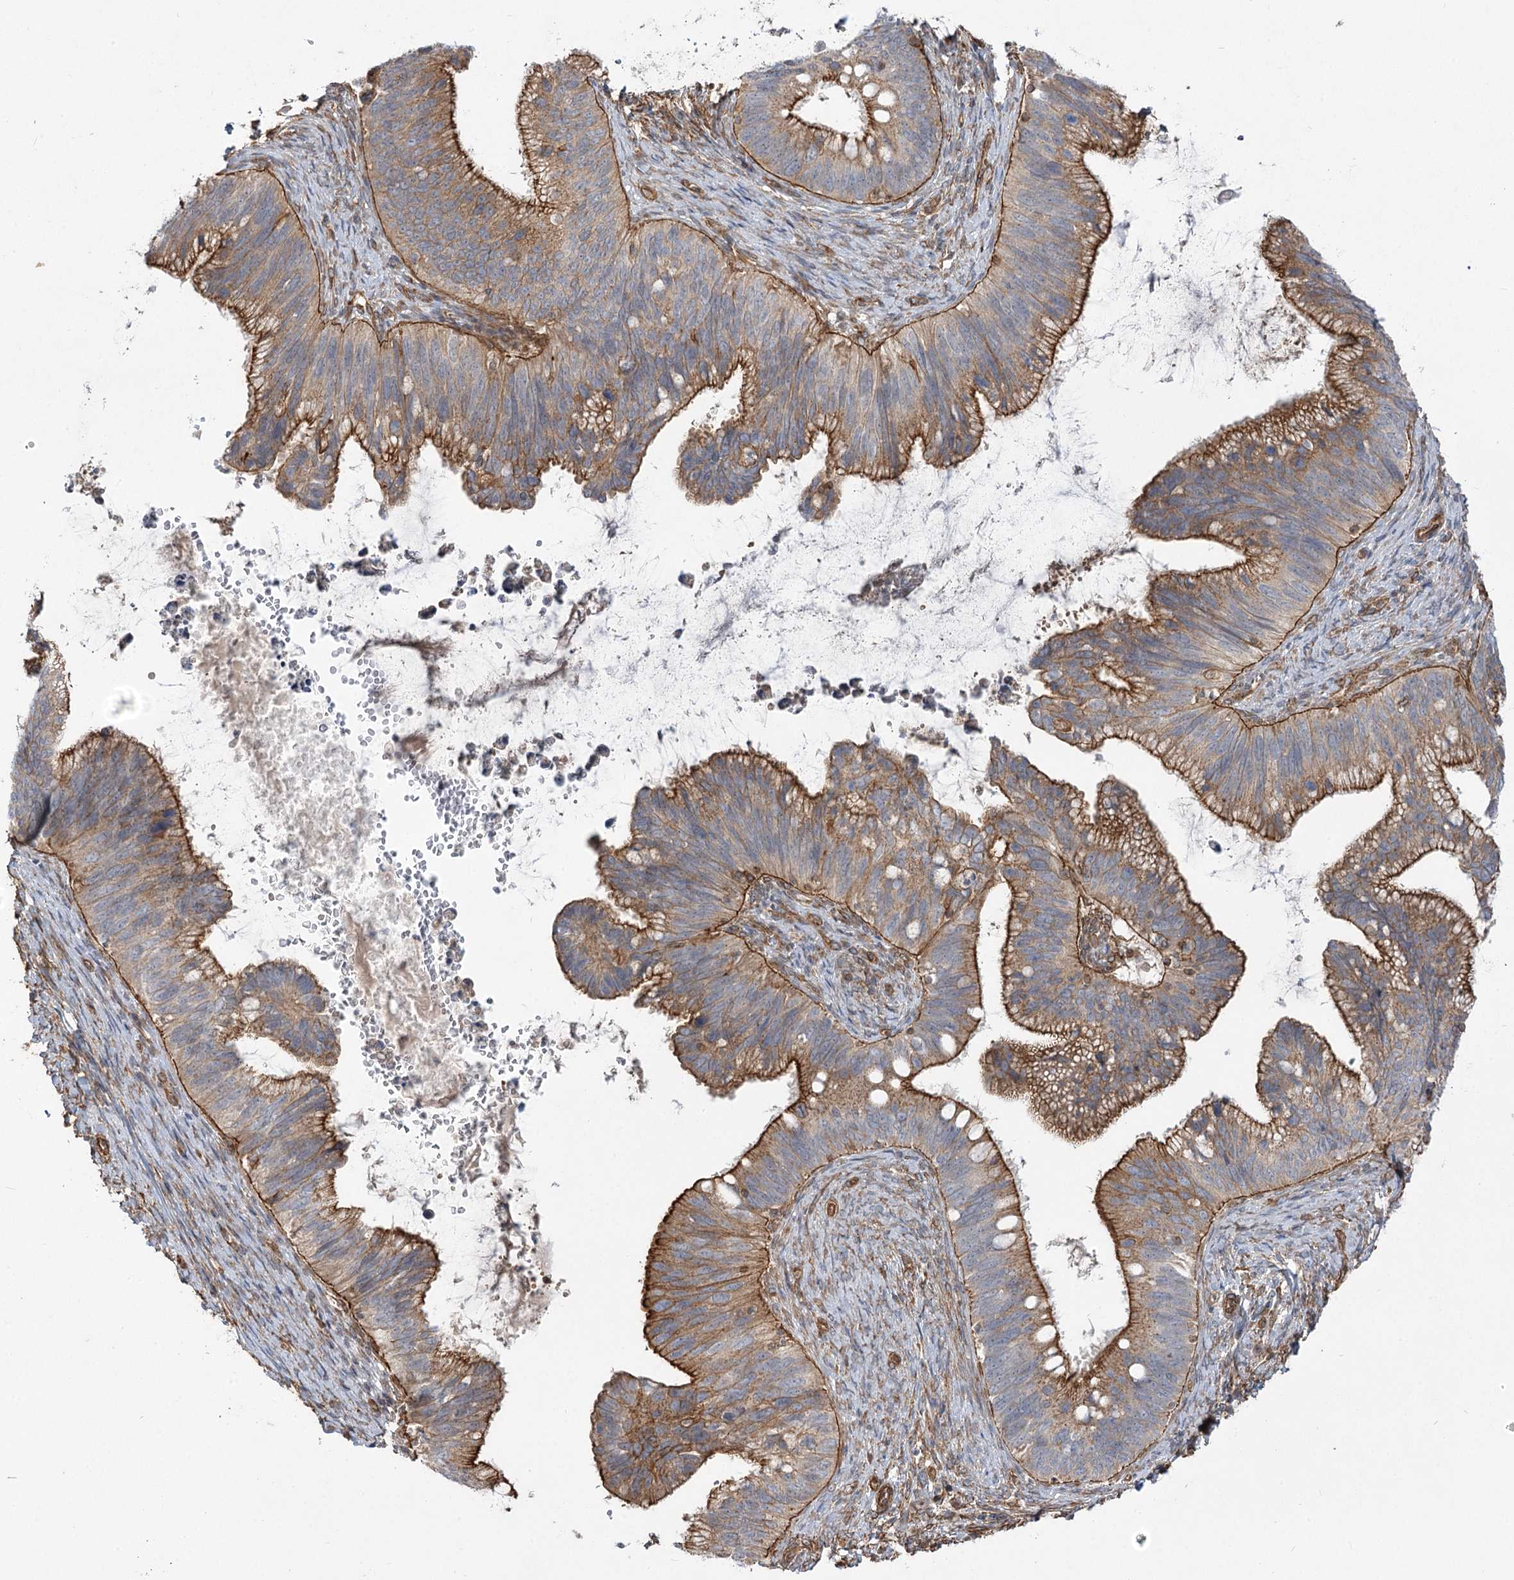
{"staining": {"intensity": "strong", "quantity": ">75%", "location": "cytoplasmic/membranous"}, "tissue": "cervical cancer", "cell_type": "Tumor cells", "image_type": "cancer", "snomed": [{"axis": "morphology", "description": "Adenocarcinoma, NOS"}, {"axis": "topography", "description": "Cervix"}], "caption": "Immunohistochemical staining of human adenocarcinoma (cervical) exhibits strong cytoplasmic/membranous protein staining in approximately >75% of tumor cells.", "gene": "SH3BP5L", "patient": {"sex": "female", "age": 42}}